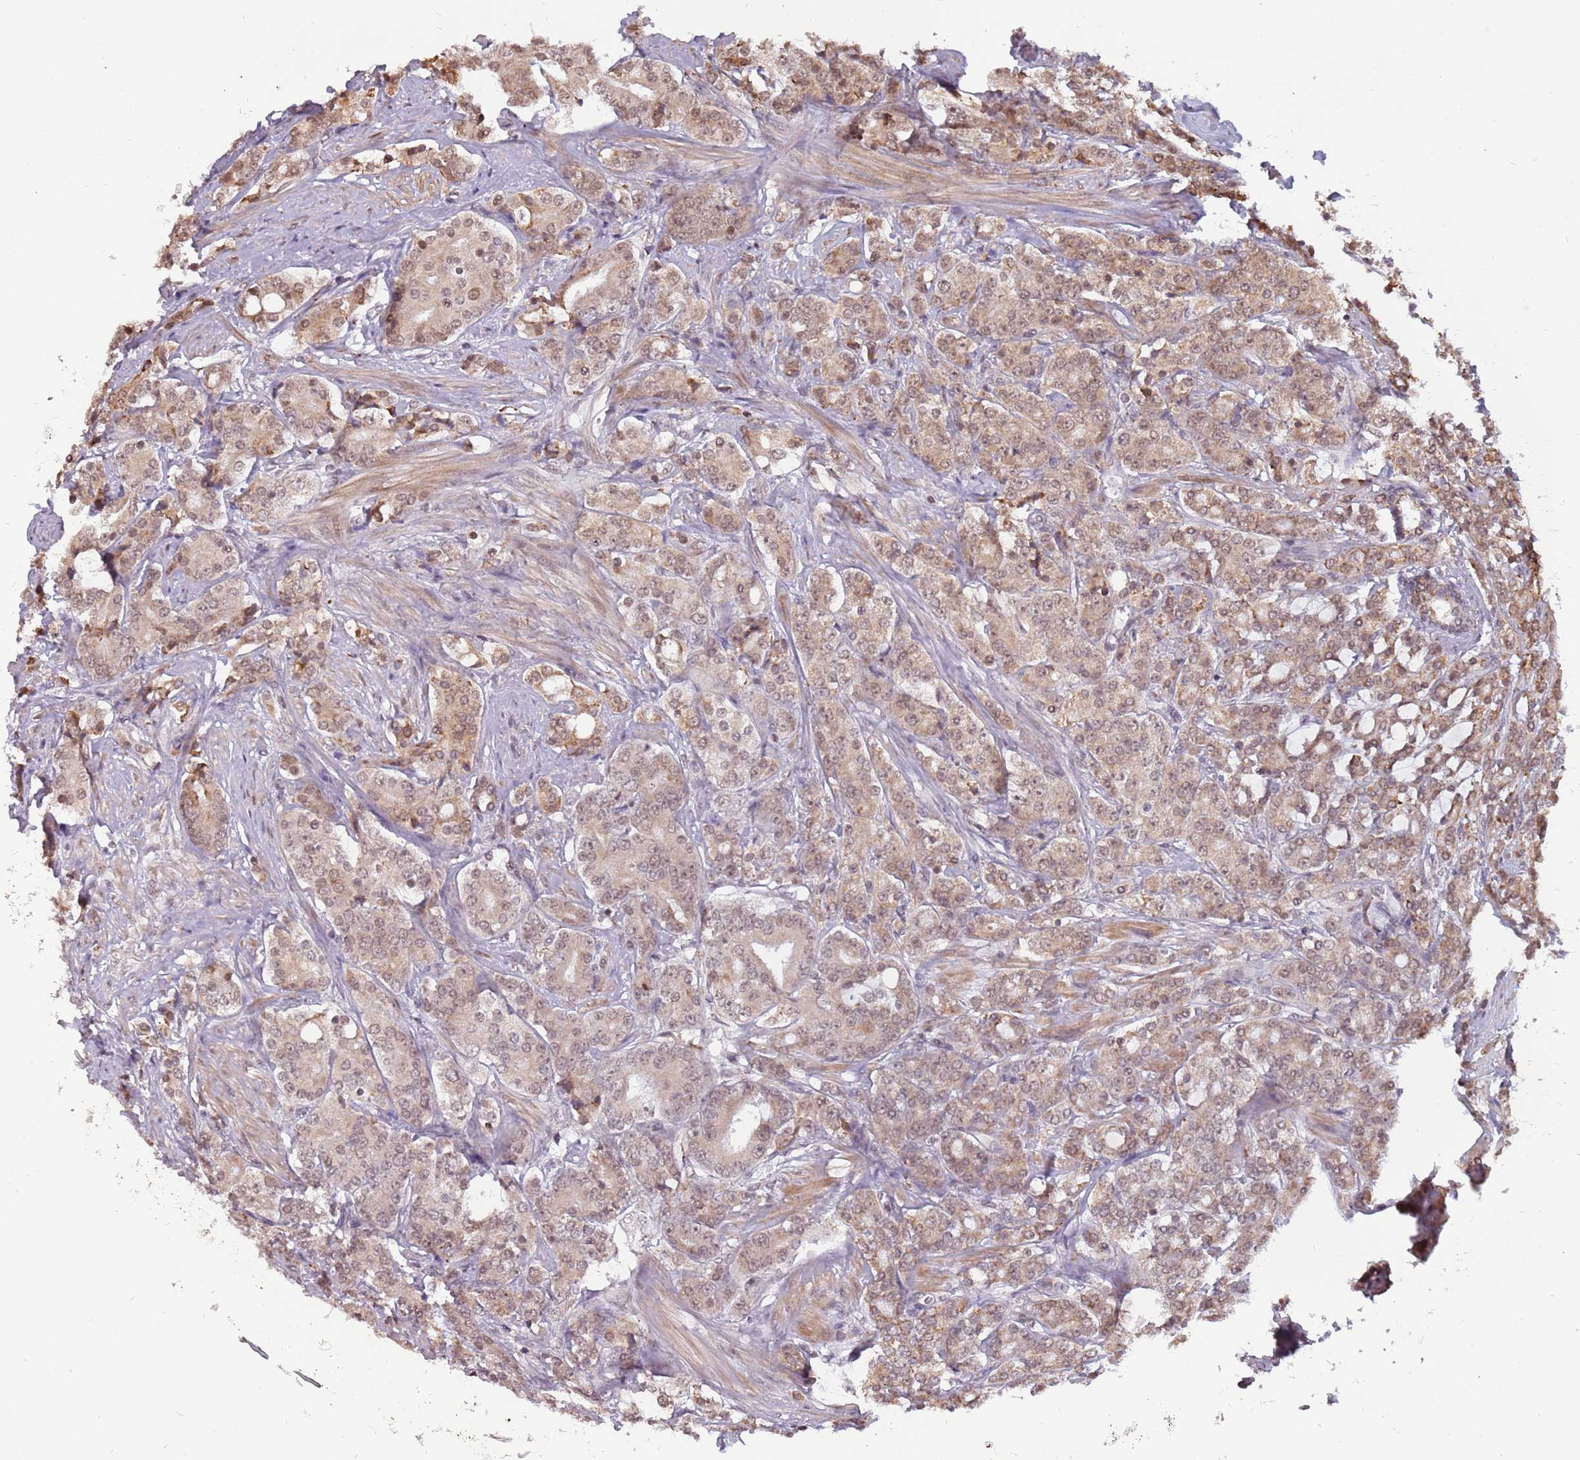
{"staining": {"intensity": "moderate", "quantity": ">75%", "location": "cytoplasmic/membranous,nuclear"}, "tissue": "prostate cancer", "cell_type": "Tumor cells", "image_type": "cancer", "snomed": [{"axis": "morphology", "description": "Adenocarcinoma, High grade"}, {"axis": "topography", "description": "Prostate"}], "caption": "Brown immunohistochemical staining in human prostate cancer (adenocarcinoma (high-grade)) displays moderate cytoplasmic/membranous and nuclear expression in about >75% of tumor cells.", "gene": "BARD1", "patient": {"sex": "male", "age": 62}}